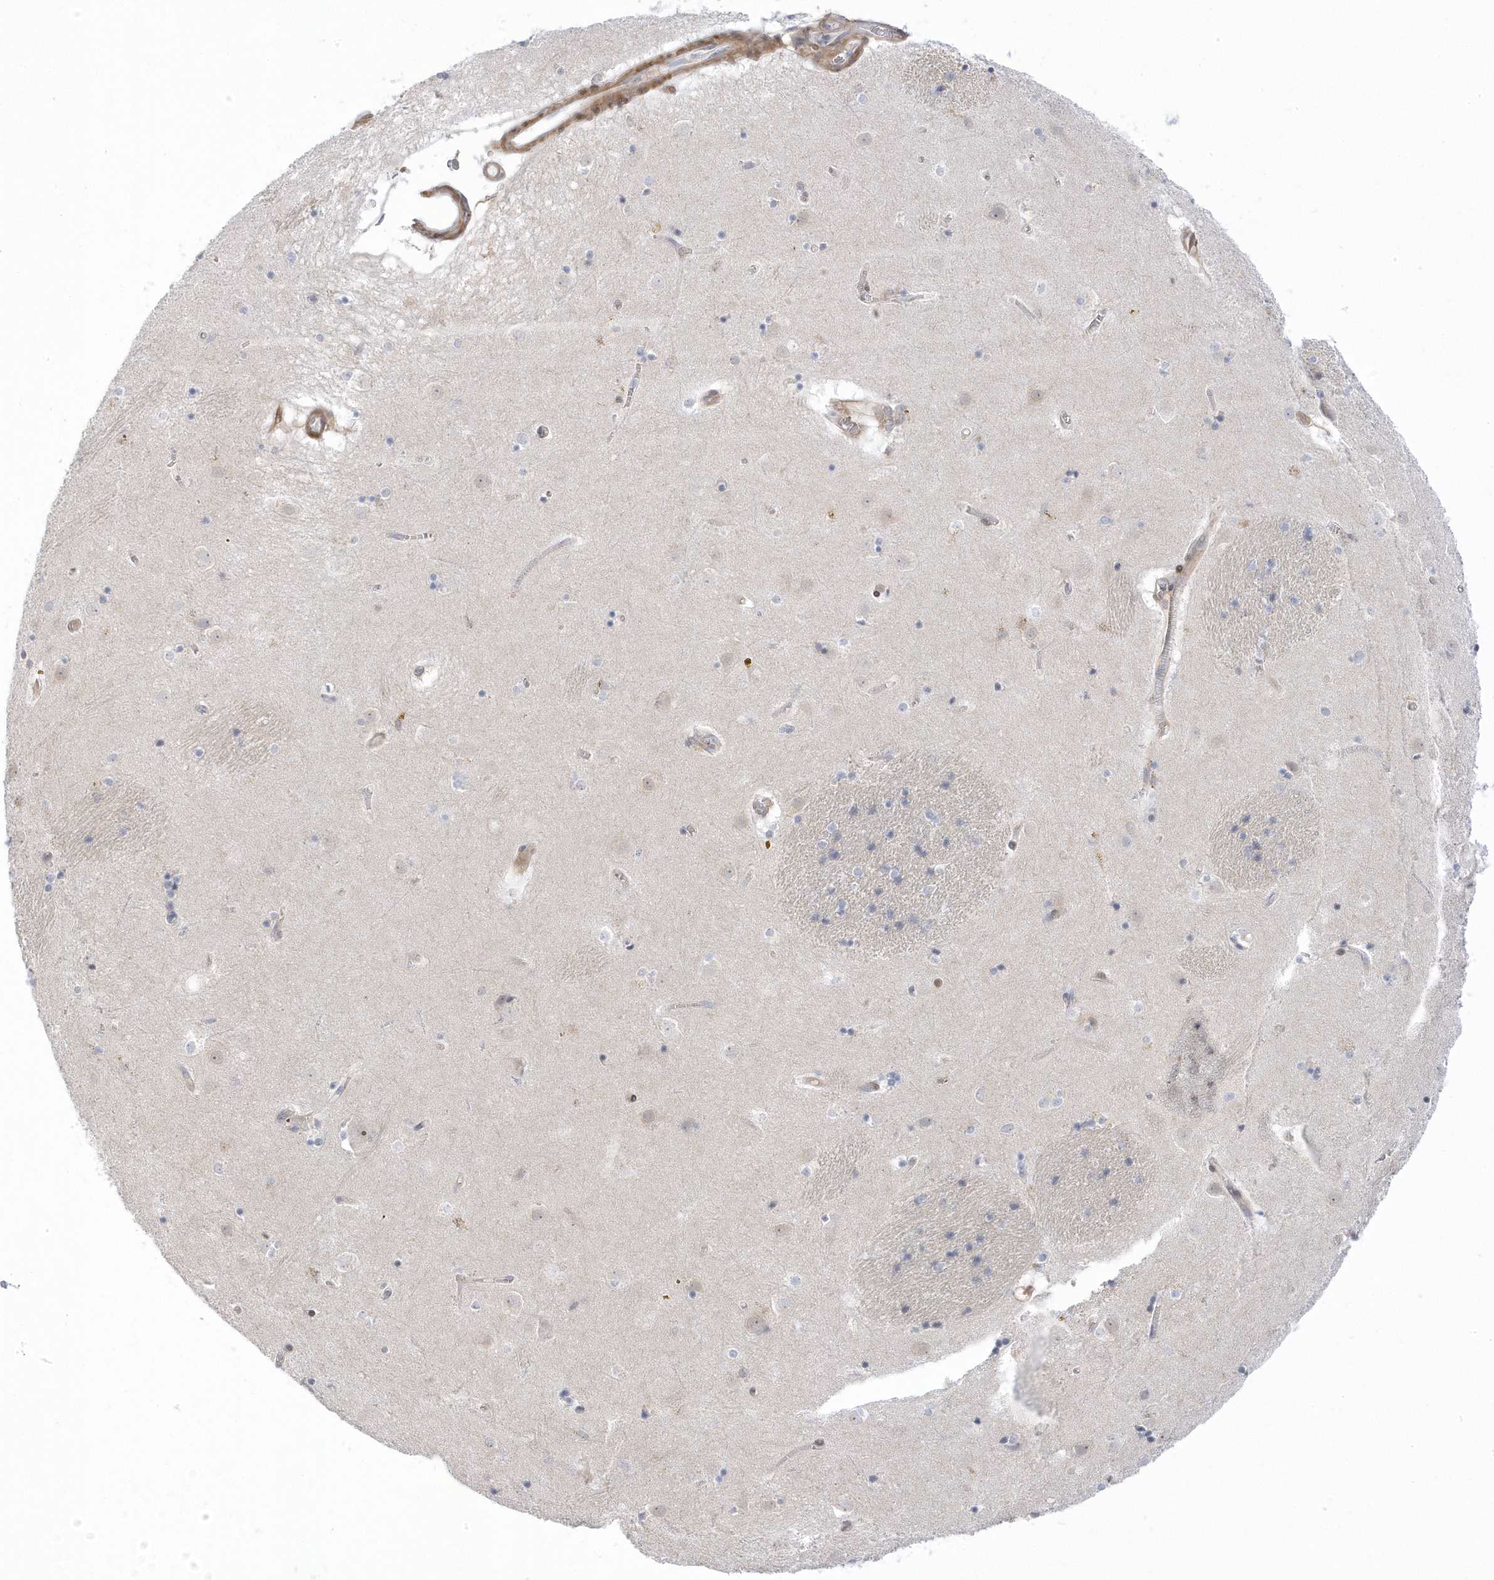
{"staining": {"intensity": "negative", "quantity": "none", "location": "none"}, "tissue": "caudate", "cell_type": "Glial cells", "image_type": "normal", "snomed": [{"axis": "morphology", "description": "Normal tissue, NOS"}, {"axis": "topography", "description": "Lateral ventricle wall"}], "caption": "Immunohistochemistry of unremarkable caudate reveals no staining in glial cells.", "gene": "MAP7D3", "patient": {"sex": "male", "age": 70}}